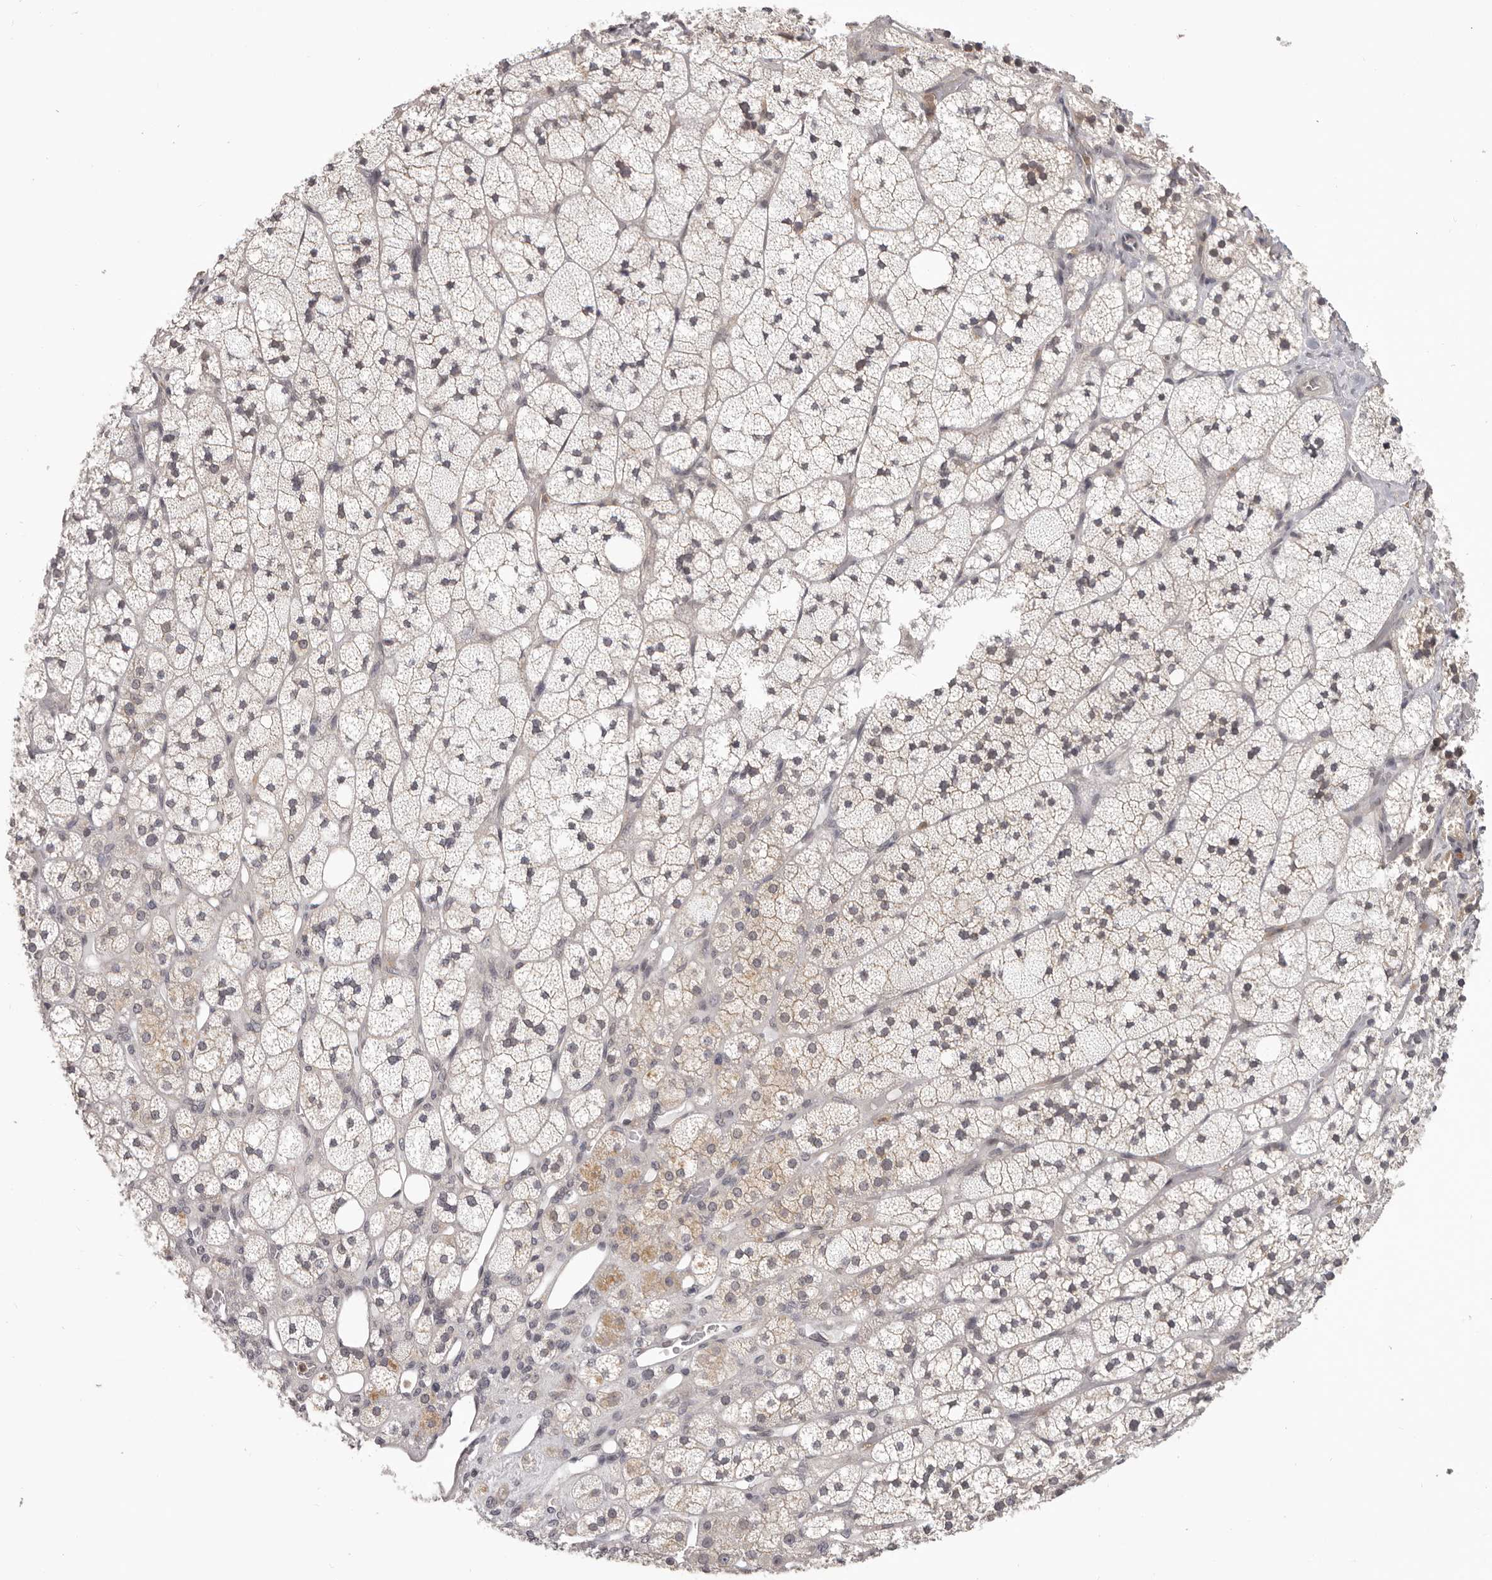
{"staining": {"intensity": "weak", "quantity": "25%-75%", "location": "cytoplasmic/membranous,nuclear"}, "tissue": "adrenal gland", "cell_type": "Glandular cells", "image_type": "normal", "snomed": [{"axis": "morphology", "description": "Normal tissue, NOS"}, {"axis": "topography", "description": "Adrenal gland"}], "caption": "Glandular cells exhibit weak cytoplasmic/membranous,nuclear positivity in about 25%-75% of cells in benign adrenal gland. The staining was performed using DAB (3,3'-diaminobenzidine), with brown indicating positive protein expression. Nuclei are stained blue with hematoxylin.", "gene": "RNF2", "patient": {"sex": "male", "age": 61}}